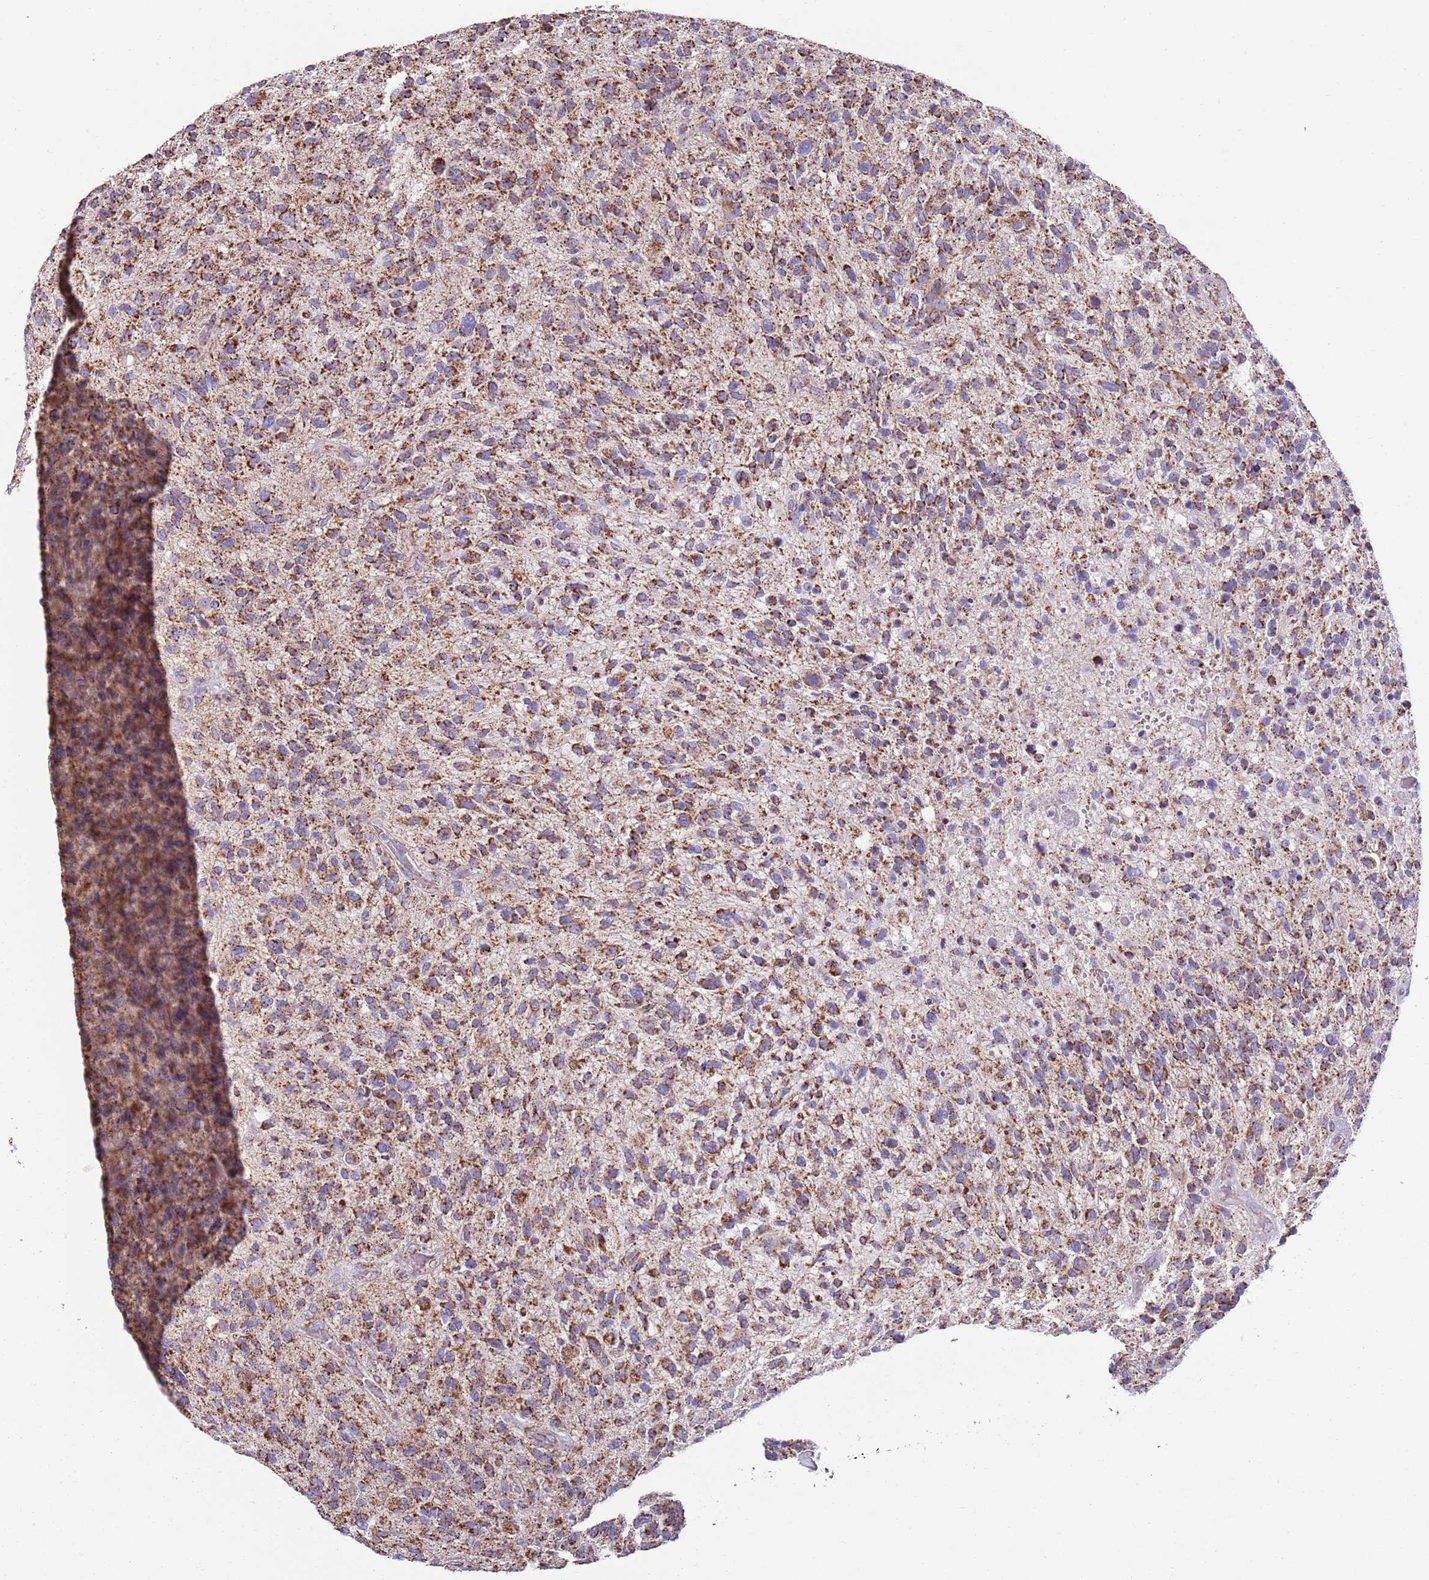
{"staining": {"intensity": "moderate", "quantity": ">75%", "location": "cytoplasmic/membranous"}, "tissue": "glioma", "cell_type": "Tumor cells", "image_type": "cancer", "snomed": [{"axis": "morphology", "description": "Glioma, malignant, High grade"}, {"axis": "topography", "description": "Brain"}], "caption": "Glioma stained with a protein marker exhibits moderate staining in tumor cells.", "gene": "TTLL1", "patient": {"sex": "male", "age": 47}}